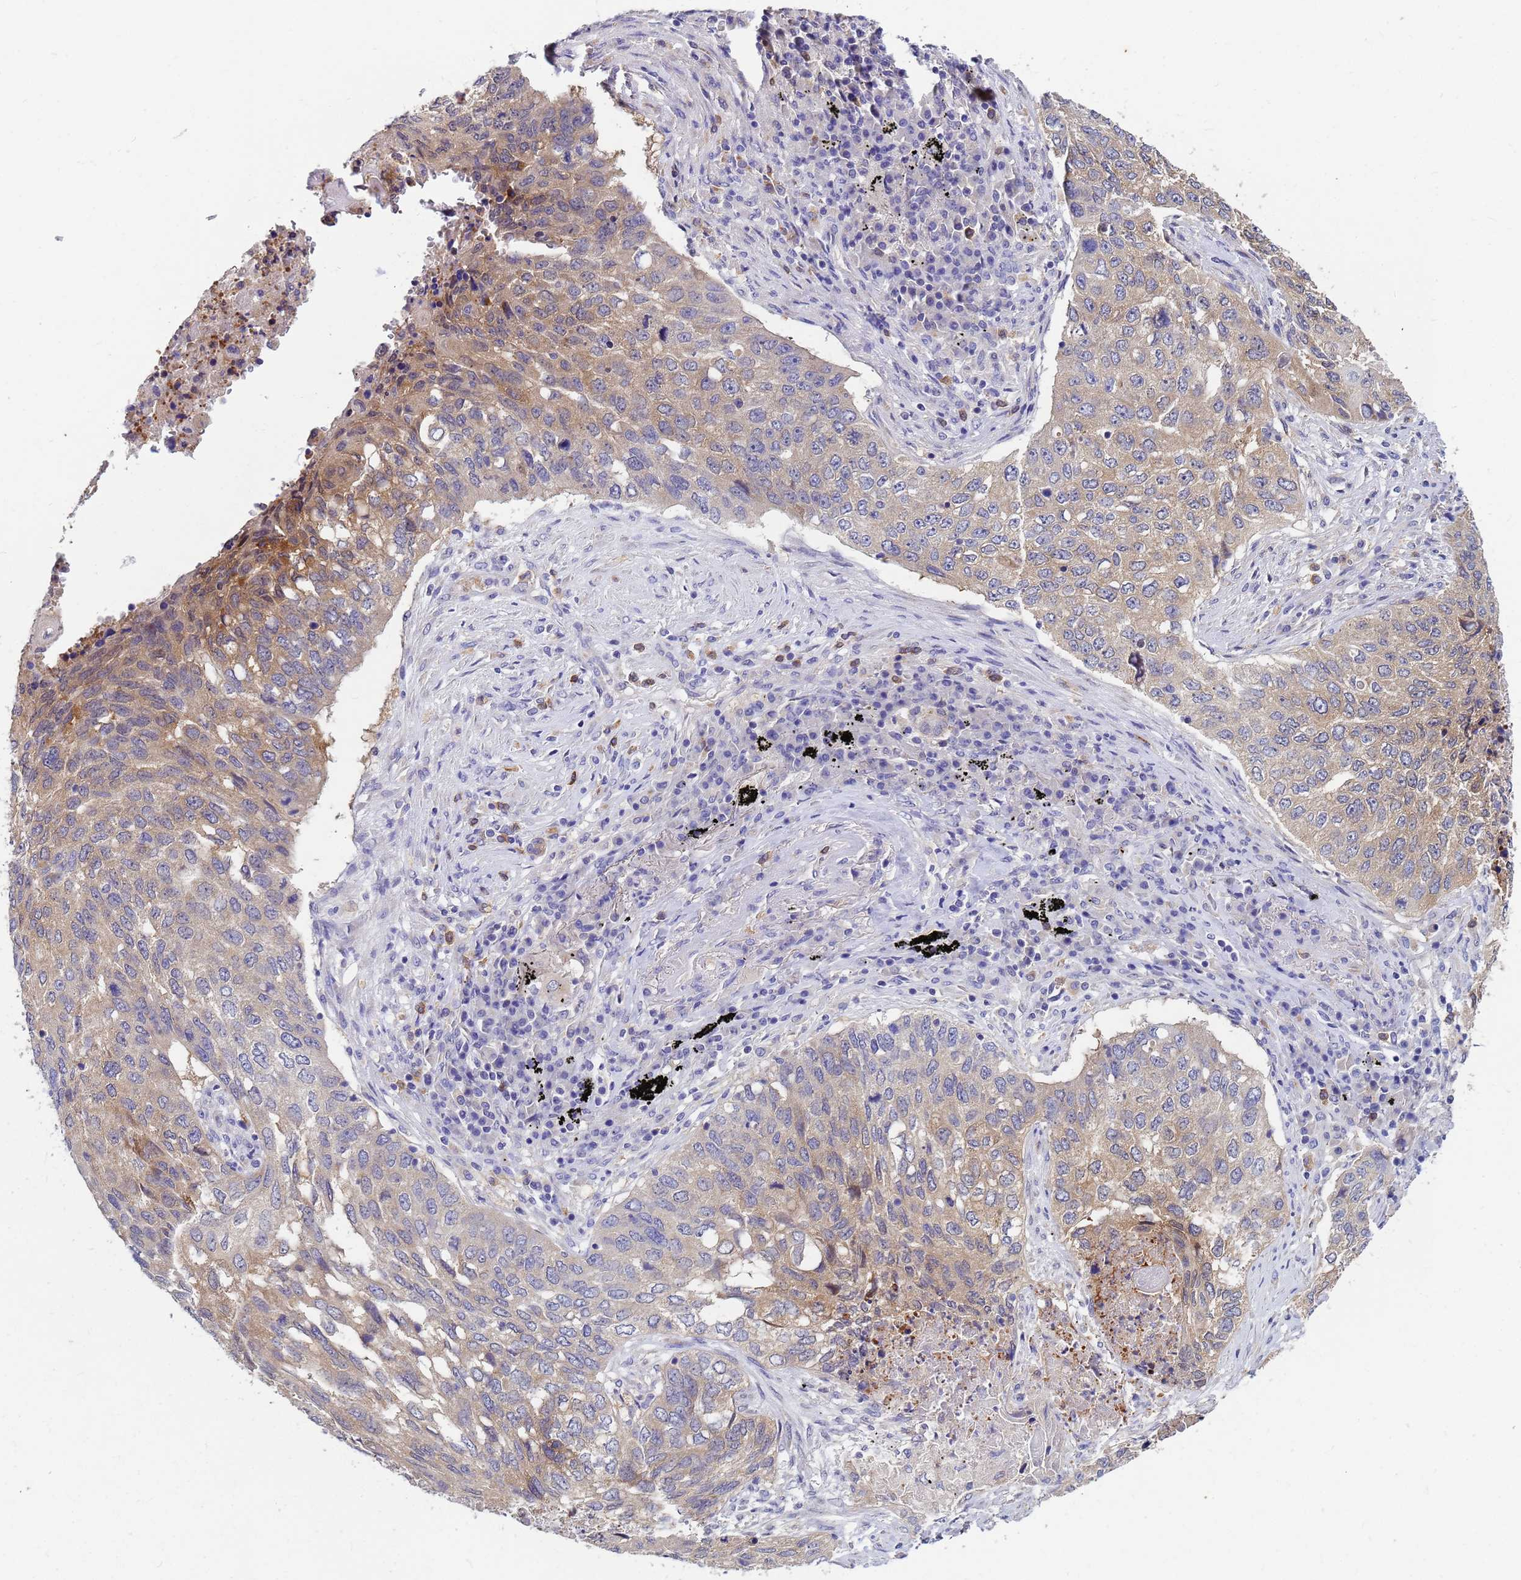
{"staining": {"intensity": "weak", "quantity": "25%-75%", "location": "cytoplasmic/membranous"}, "tissue": "lung cancer", "cell_type": "Tumor cells", "image_type": "cancer", "snomed": [{"axis": "morphology", "description": "Squamous cell carcinoma, NOS"}, {"axis": "topography", "description": "Lung"}], "caption": "A photomicrograph showing weak cytoplasmic/membranous expression in about 25%-75% of tumor cells in lung squamous cell carcinoma, as visualized by brown immunohistochemical staining.", "gene": "TTLL11", "patient": {"sex": "female", "age": 63}}